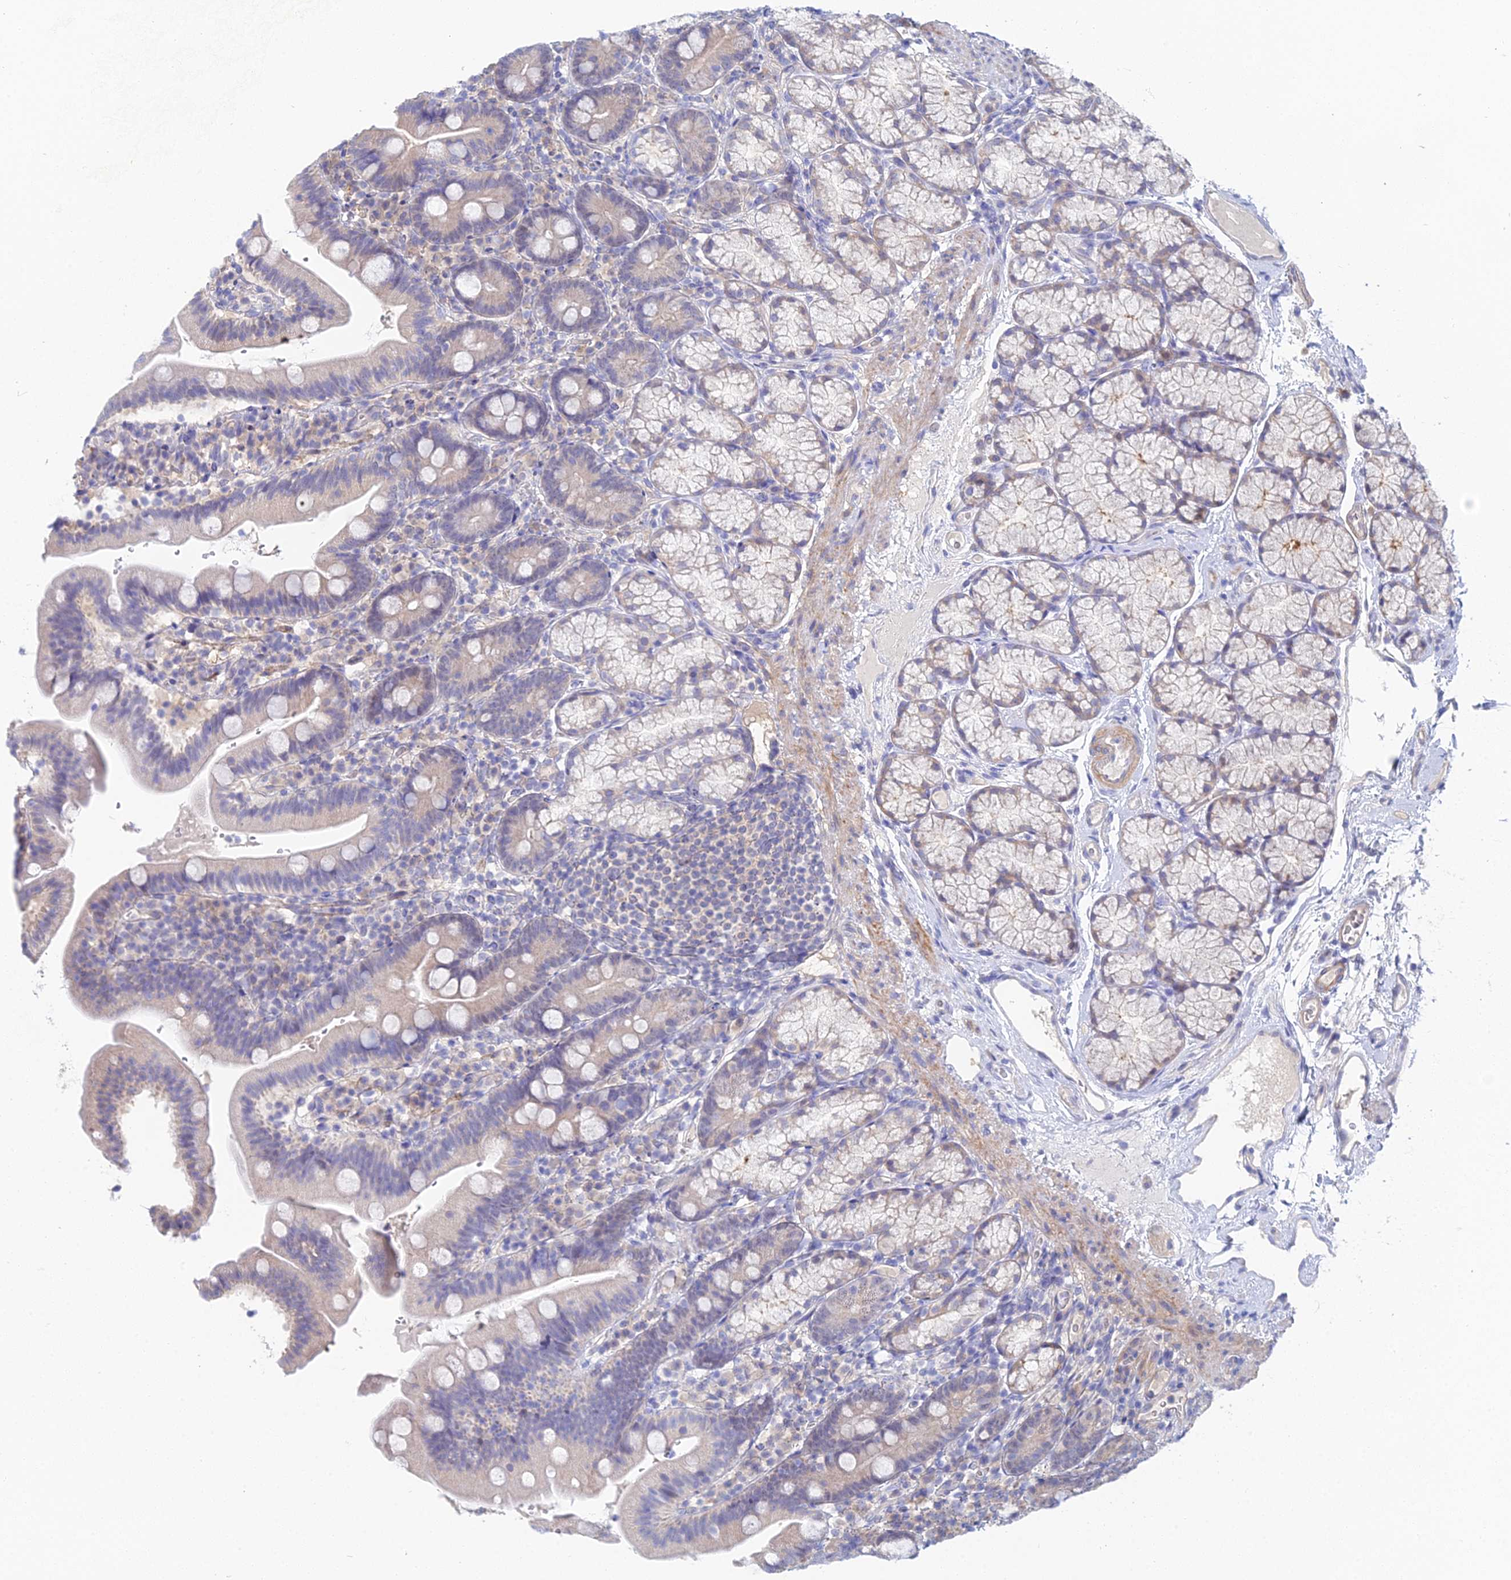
{"staining": {"intensity": "negative", "quantity": "none", "location": "none"}, "tissue": "duodenum", "cell_type": "Glandular cells", "image_type": "normal", "snomed": [{"axis": "morphology", "description": "Normal tissue, NOS"}, {"axis": "topography", "description": "Duodenum"}], "caption": "Unremarkable duodenum was stained to show a protein in brown. There is no significant positivity in glandular cells.", "gene": "DNAH14", "patient": {"sex": "female", "age": 67}}